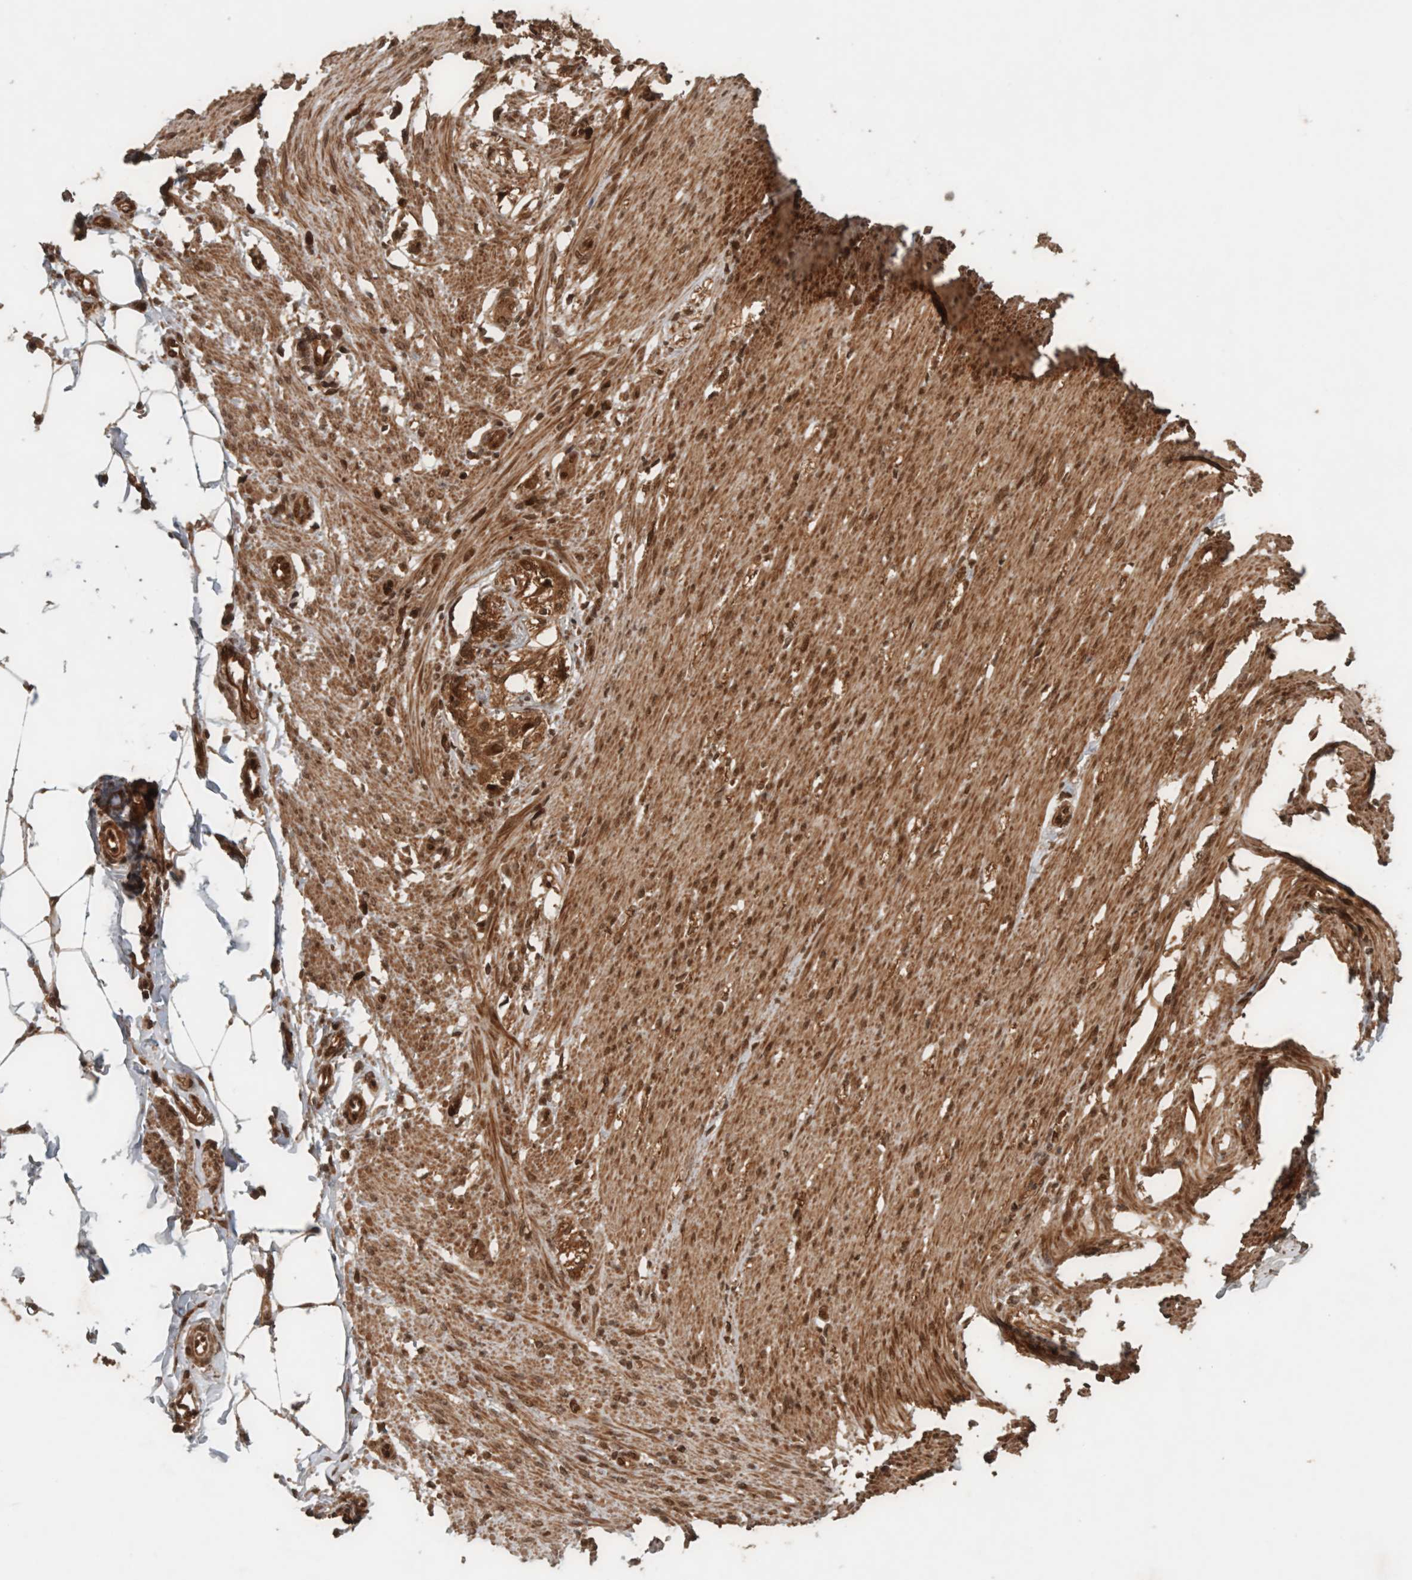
{"staining": {"intensity": "strong", "quantity": ">75%", "location": "cytoplasmic/membranous,nuclear"}, "tissue": "smooth muscle", "cell_type": "Smooth muscle cells", "image_type": "normal", "snomed": [{"axis": "morphology", "description": "Normal tissue, NOS"}, {"axis": "morphology", "description": "Adenocarcinoma, NOS"}, {"axis": "topography", "description": "Smooth muscle"}, {"axis": "topography", "description": "Colon"}], "caption": "Brown immunohistochemical staining in benign smooth muscle shows strong cytoplasmic/membranous,nuclear staining in about >75% of smooth muscle cells.", "gene": "CNTROB", "patient": {"sex": "male", "age": 14}}